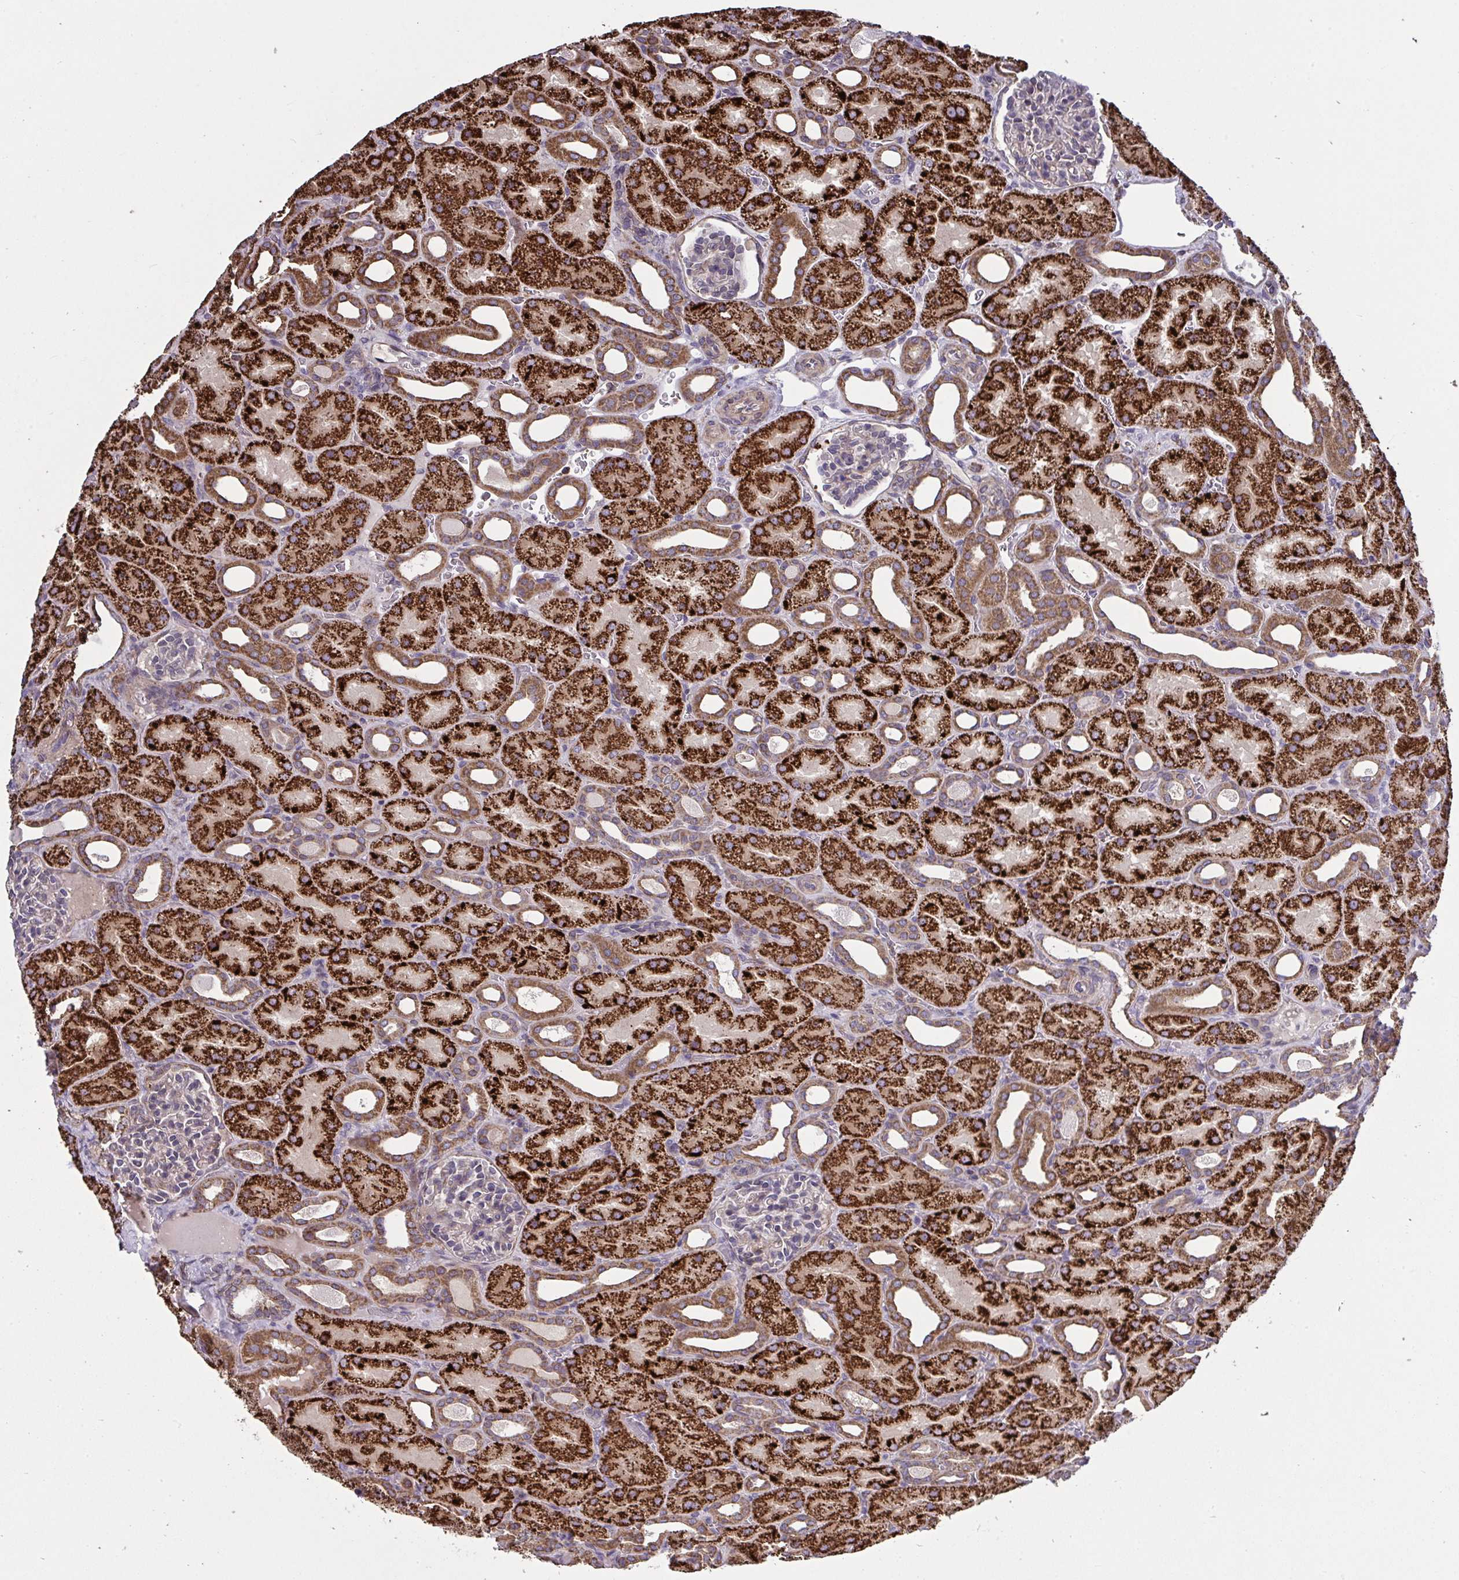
{"staining": {"intensity": "weak", "quantity": "<25%", "location": "cytoplasmic/membranous"}, "tissue": "kidney", "cell_type": "Cells in glomeruli", "image_type": "normal", "snomed": [{"axis": "morphology", "description": "Normal tissue, NOS"}, {"axis": "topography", "description": "Kidney"}], "caption": "High power microscopy micrograph of an immunohistochemistry (IHC) micrograph of unremarkable kidney, revealing no significant positivity in cells in glomeruli. The staining was performed using DAB to visualize the protein expression in brown, while the nuclei were stained in blue with hematoxylin (Magnification: 20x).", "gene": "PPM1H", "patient": {"sex": "male", "age": 2}}